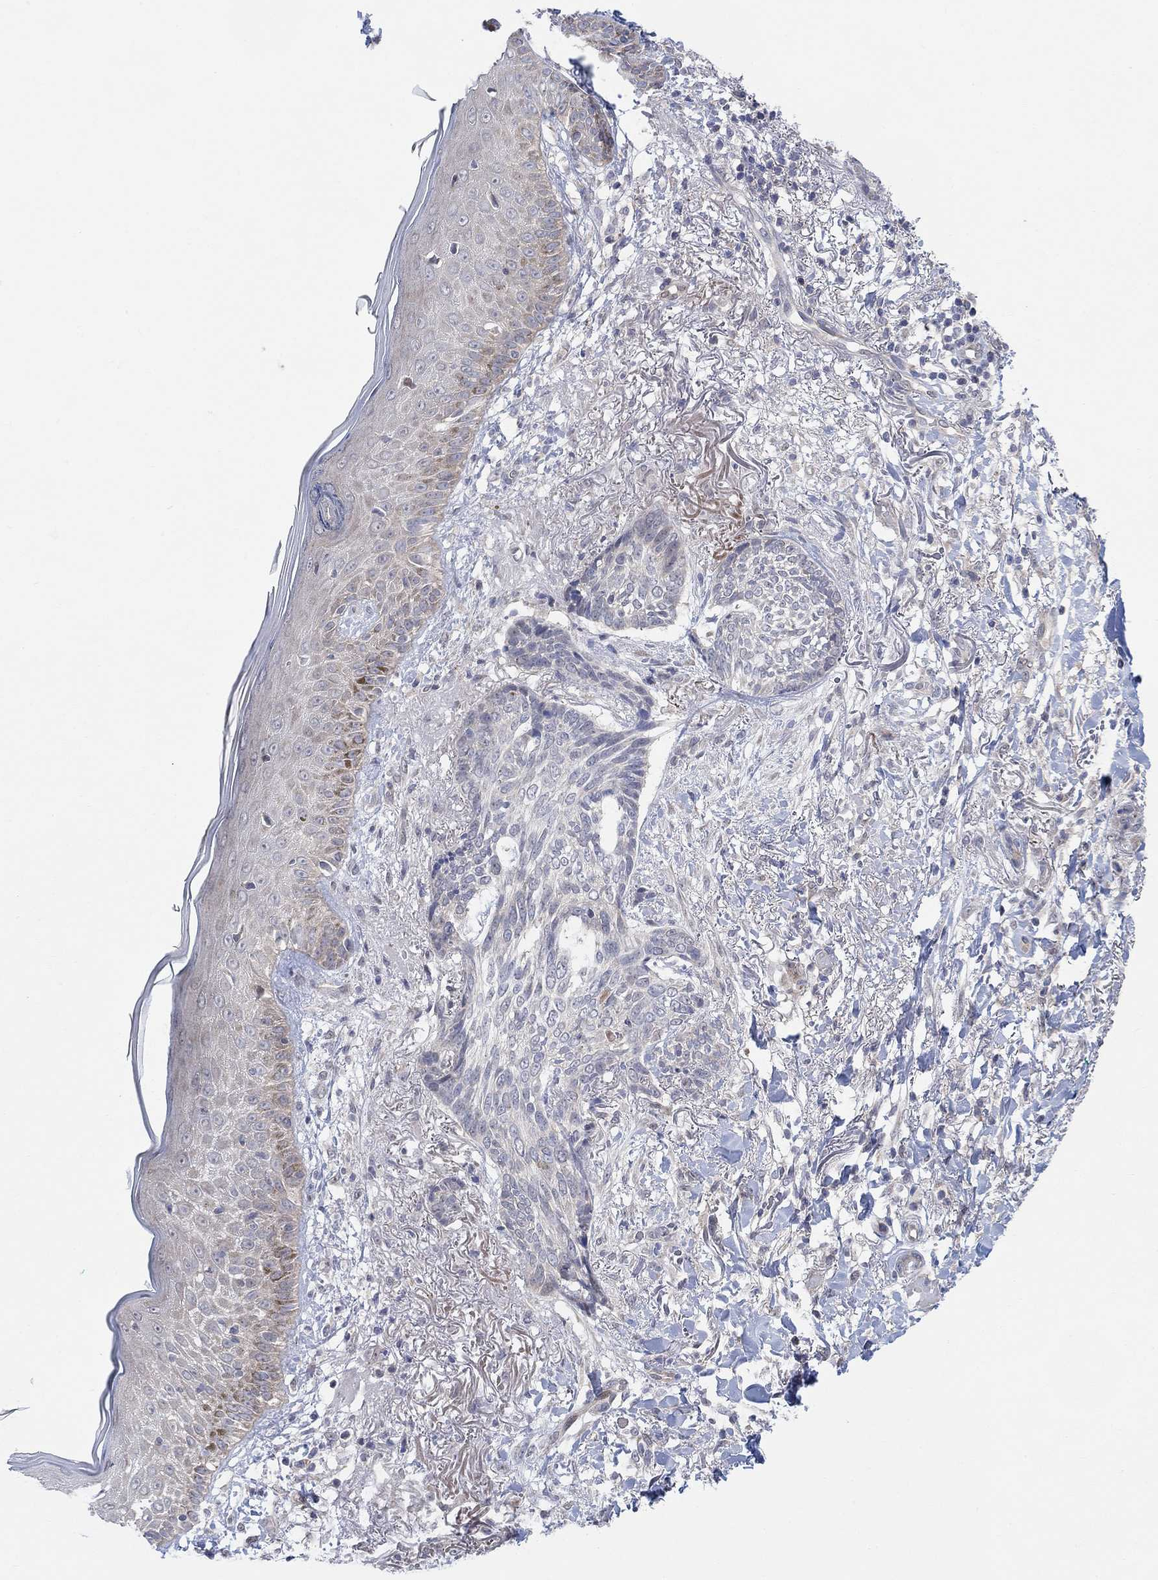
{"staining": {"intensity": "negative", "quantity": "none", "location": "none"}, "tissue": "skin cancer", "cell_type": "Tumor cells", "image_type": "cancer", "snomed": [{"axis": "morphology", "description": "Normal tissue, NOS"}, {"axis": "morphology", "description": "Basal cell carcinoma"}, {"axis": "topography", "description": "Skin"}], "caption": "Immunohistochemical staining of human skin cancer shows no significant staining in tumor cells.", "gene": "CNTF", "patient": {"sex": "male", "age": 84}}